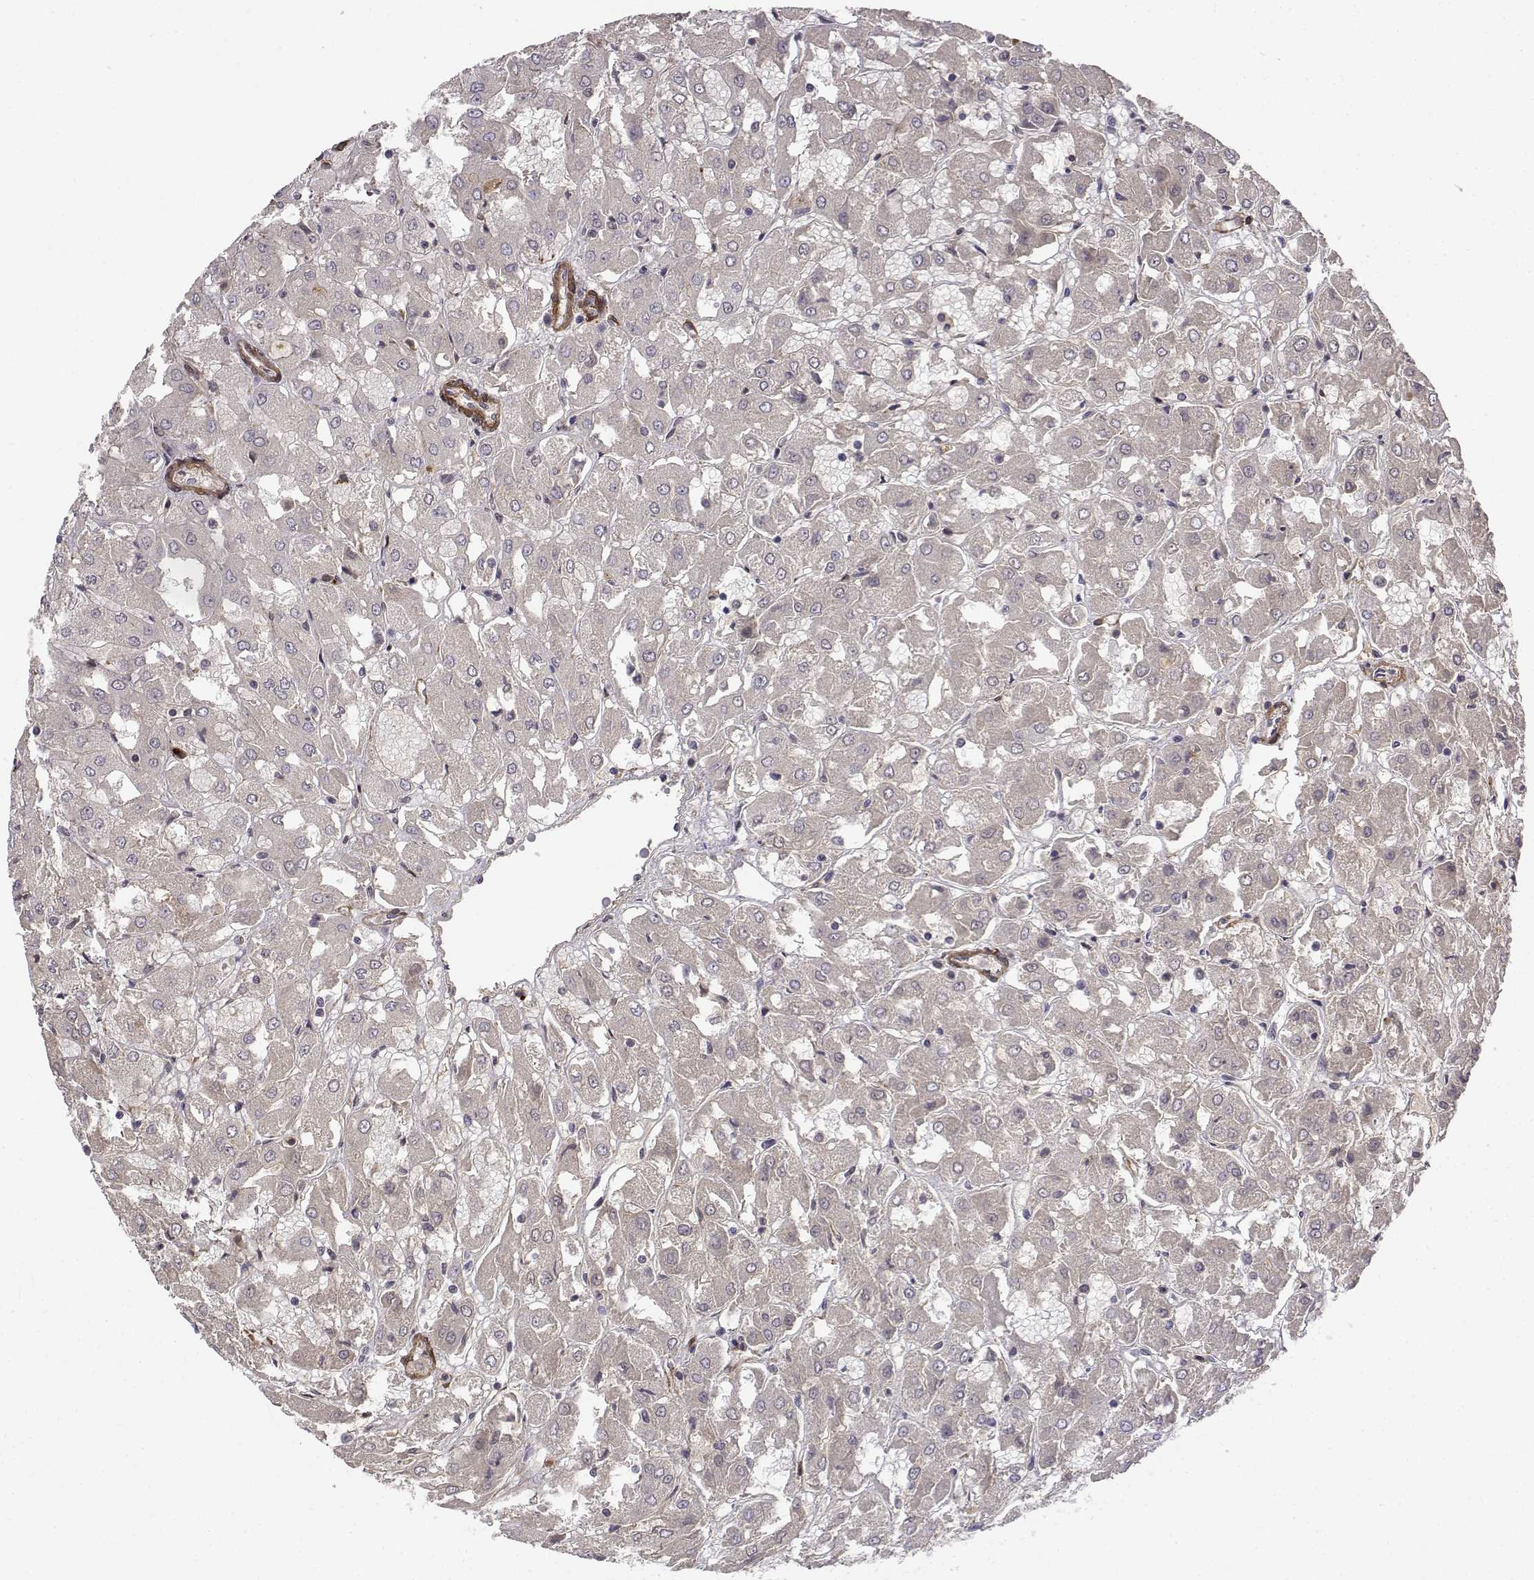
{"staining": {"intensity": "negative", "quantity": "none", "location": "none"}, "tissue": "renal cancer", "cell_type": "Tumor cells", "image_type": "cancer", "snomed": [{"axis": "morphology", "description": "Adenocarcinoma, NOS"}, {"axis": "topography", "description": "Kidney"}], "caption": "High magnification brightfield microscopy of renal adenocarcinoma stained with DAB (brown) and counterstained with hematoxylin (blue): tumor cells show no significant expression. Nuclei are stained in blue.", "gene": "ITGA7", "patient": {"sex": "male", "age": 72}}